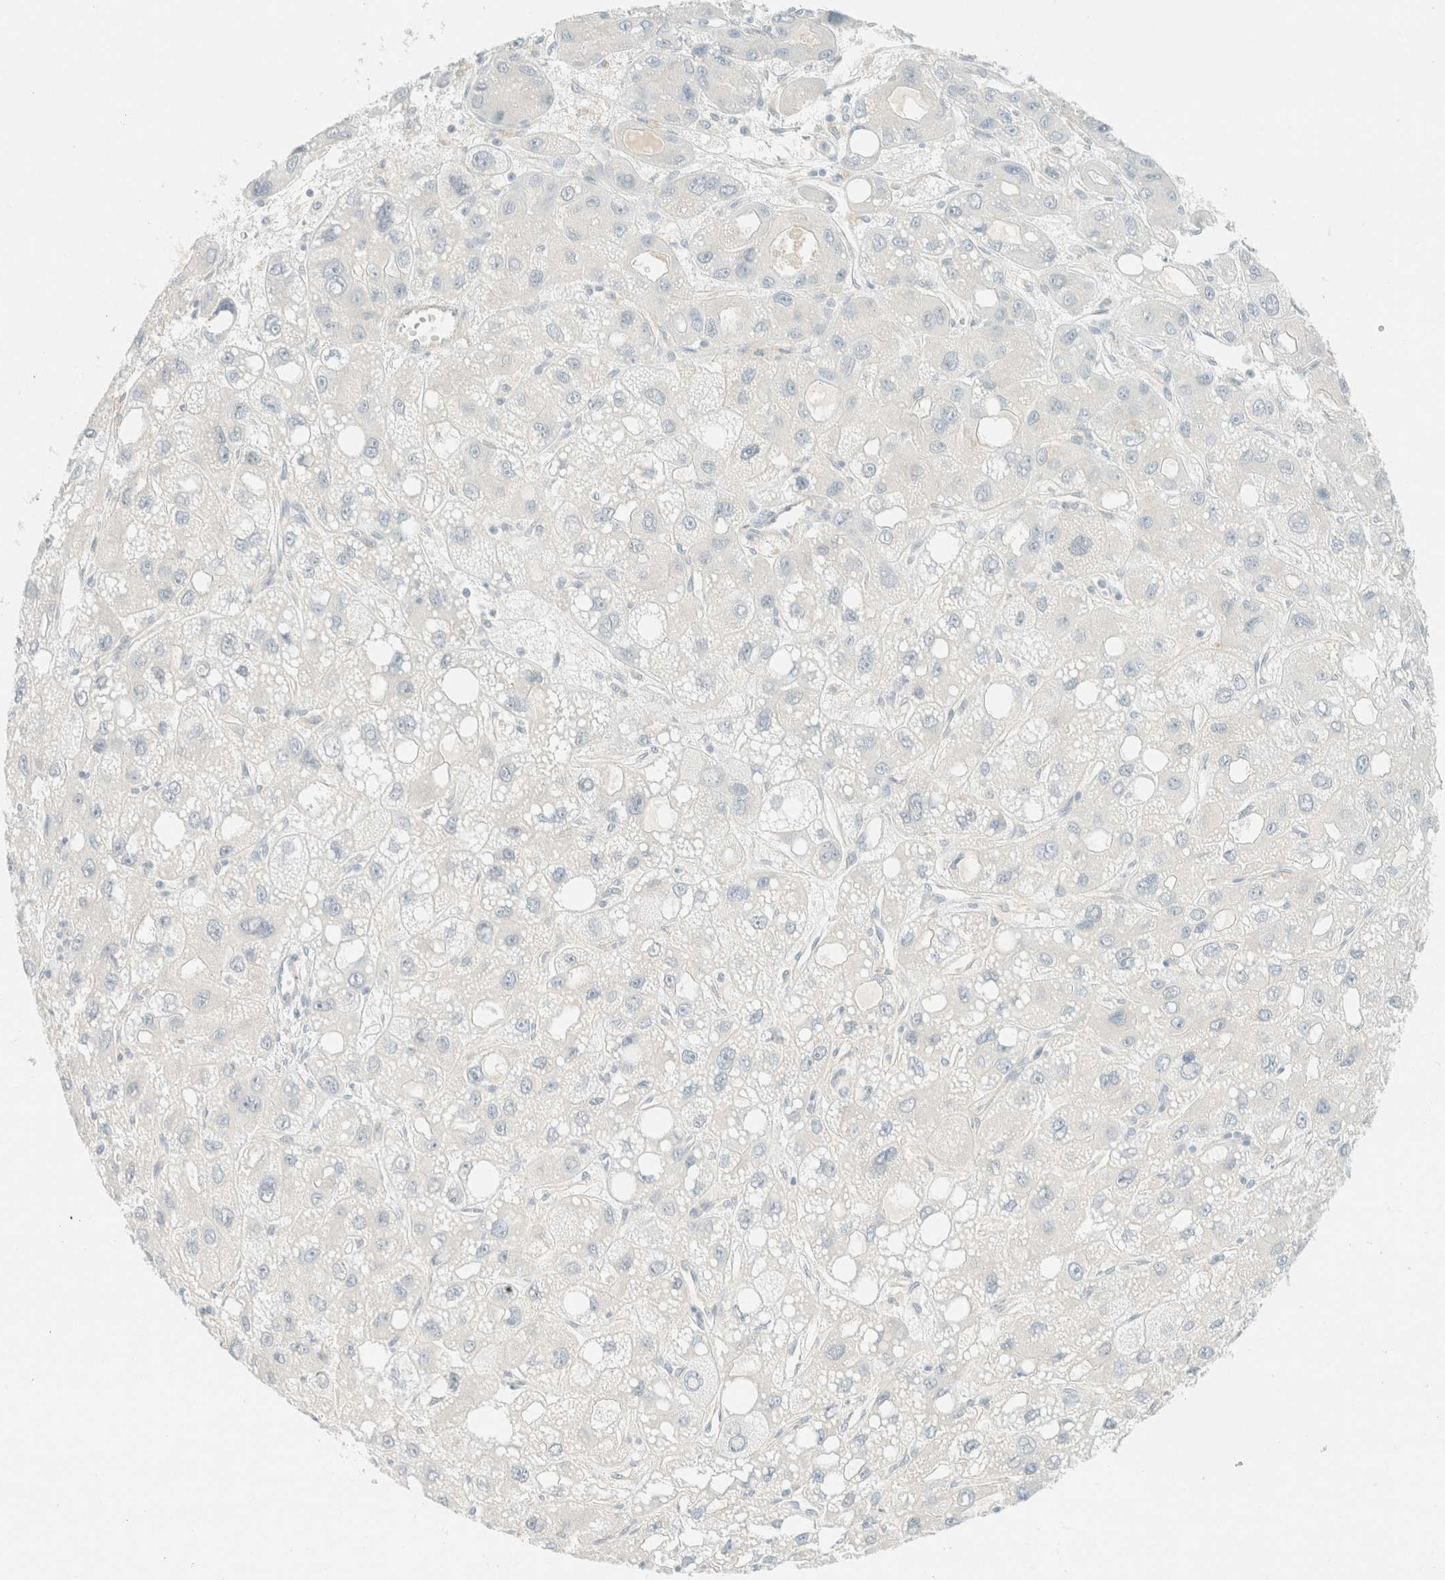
{"staining": {"intensity": "negative", "quantity": "none", "location": "none"}, "tissue": "liver cancer", "cell_type": "Tumor cells", "image_type": "cancer", "snomed": [{"axis": "morphology", "description": "Carcinoma, Hepatocellular, NOS"}, {"axis": "topography", "description": "Liver"}], "caption": "There is no significant expression in tumor cells of liver hepatocellular carcinoma.", "gene": "GPA33", "patient": {"sex": "male", "age": 55}}